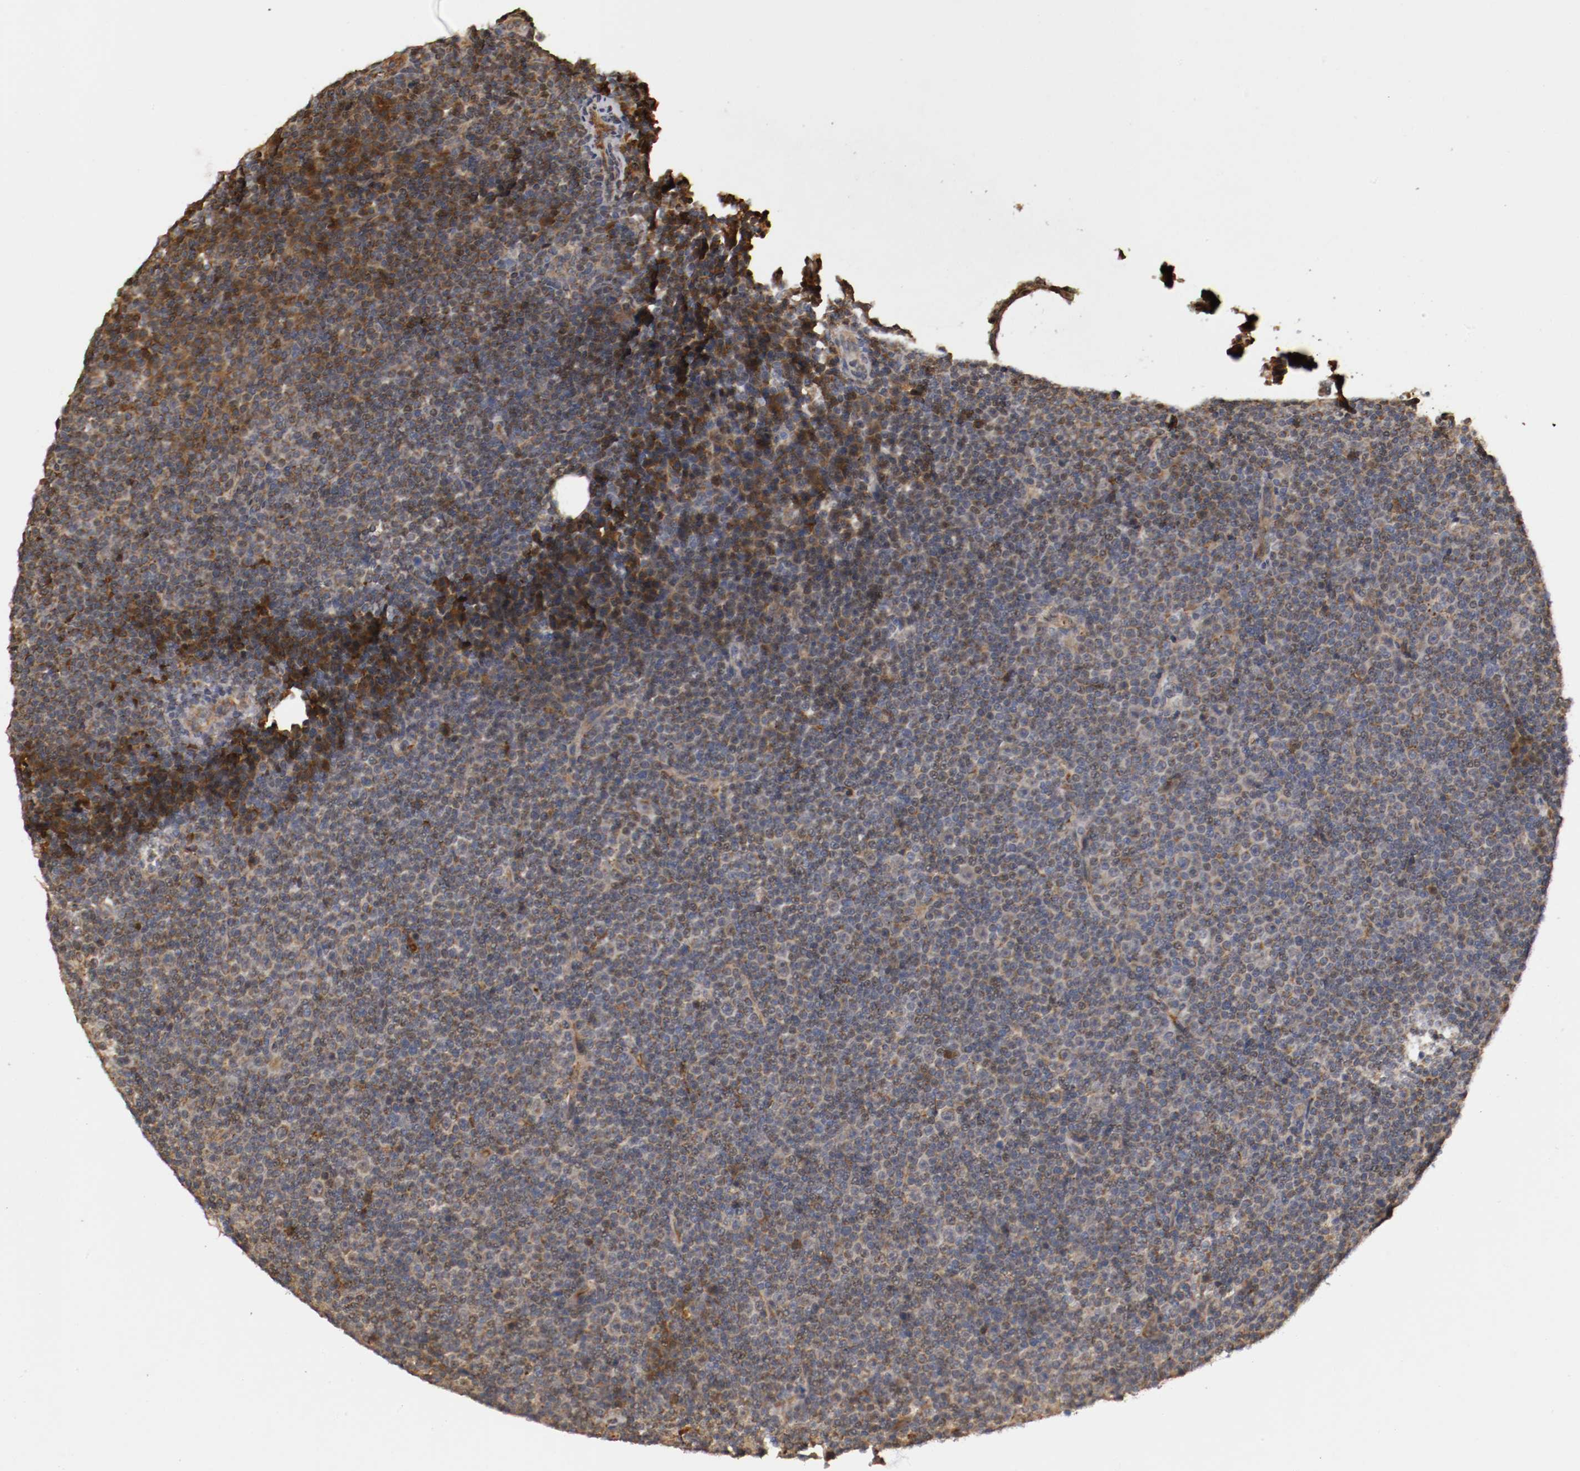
{"staining": {"intensity": "weak", "quantity": "25%-75%", "location": "cytoplasmic/membranous"}, "tissue": "lymphoma", "cell_type": "Tumor cells", "image_type": "cancer", "snomed": [{"axis": "morphology", "description": "Malignant lymphoma, non-Hodgkin's type, Low grade"}, {"axis": "topography", "description": "Lymph node"}], "caption": "Immunohistochemistry (IHC) staining of low-grade malignant lymphoma, non-Hodgkin's type, which demonstrates low levels of weak cytoplasmic/membranous expression in about 25%-75% of tumor cells indicating weak cytoplasmic/membranous protein expression. The staining was performed using DAB (brown) for protein detection and nuclei were counterstained in hematoxylin (blue).", "gene": "TNFRSF1B", "patient": {"sex": "female", "age": 67}}